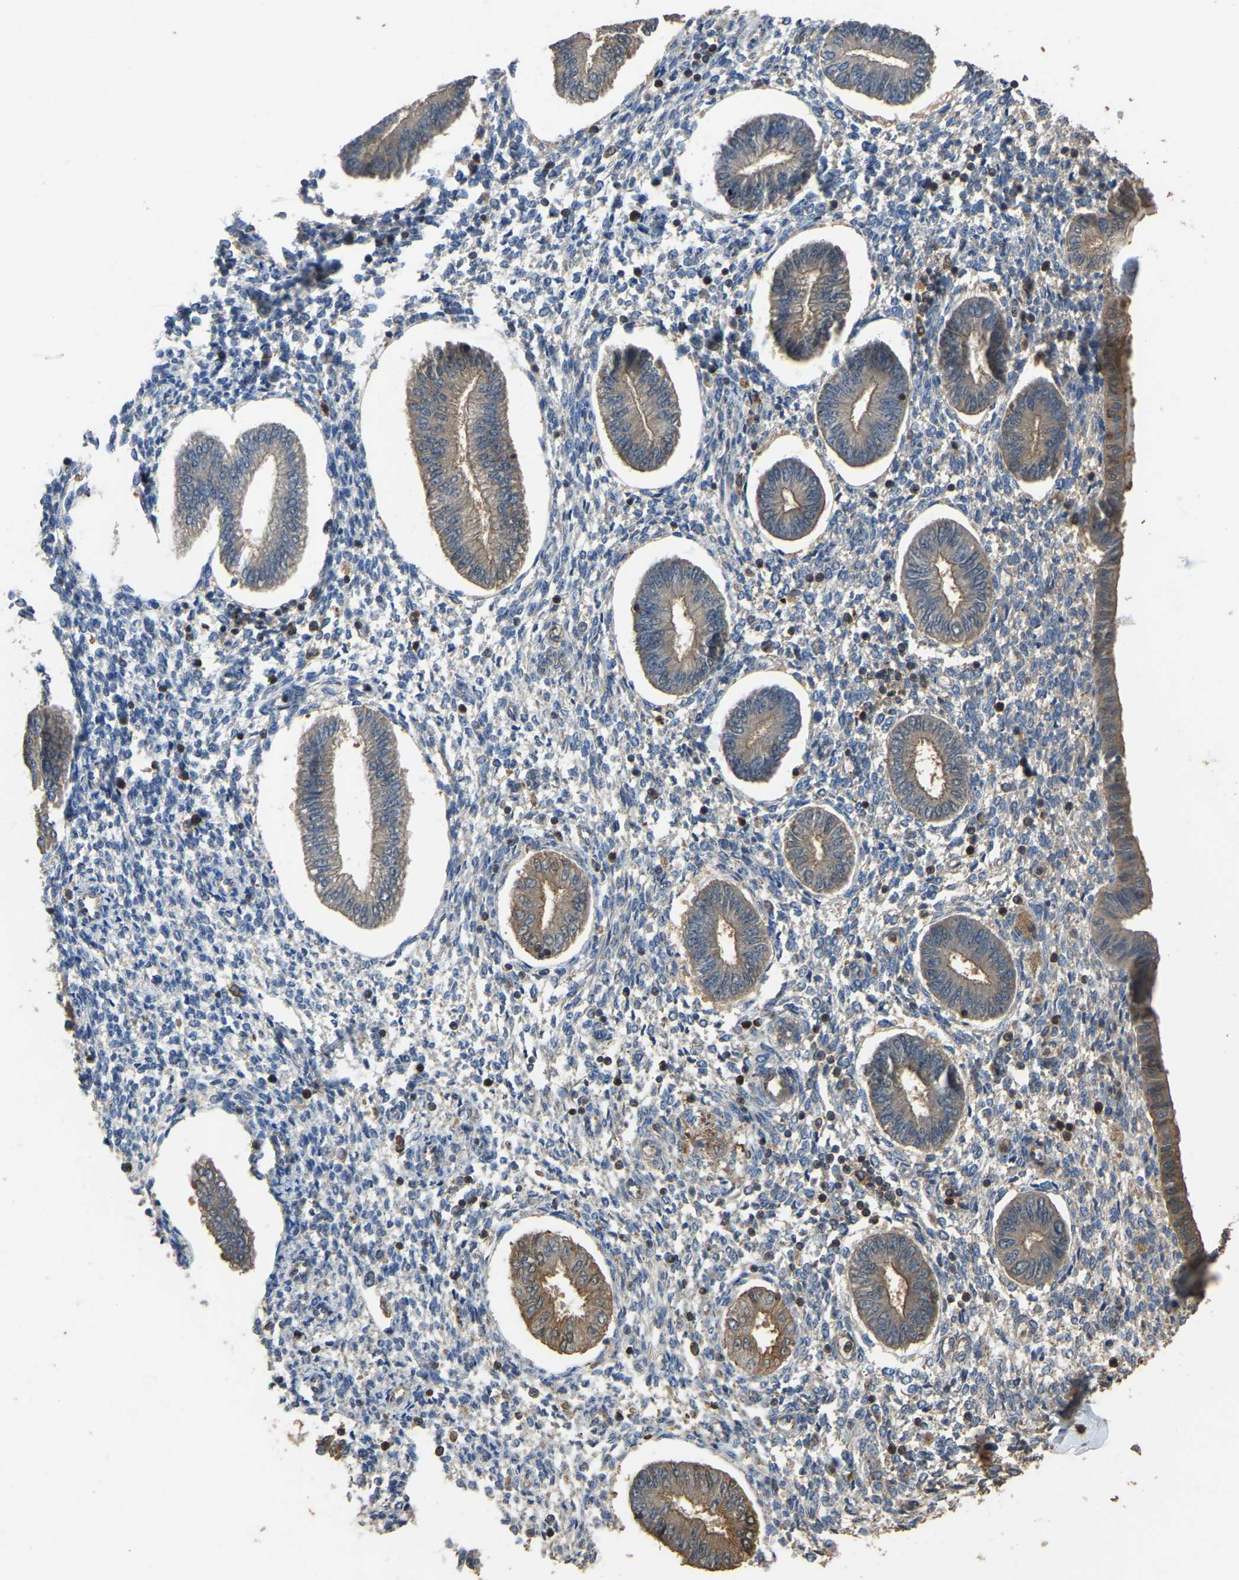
{"staining": {"intensity": "negative", "quantity": "none", "location": "none"}, "tissue": "endometrium", "cell_type": "Cells in endometrial stroma", "image_type": "normal", "snomed": [{"axis": "morphology", "description": "Normal tissue, NOS"}, {"axis": "topography", "description": "Endometrium"}], "caption": "This histopathology image is of benign endometrium stained with immunohistochemistry (IHC) to label a protein in brown with the nuclei are counter-stained blue. There is no staining in cells in endometrial stroma.", "gene": "FHIT", "patient": {"sex": "female", "age": 50}}